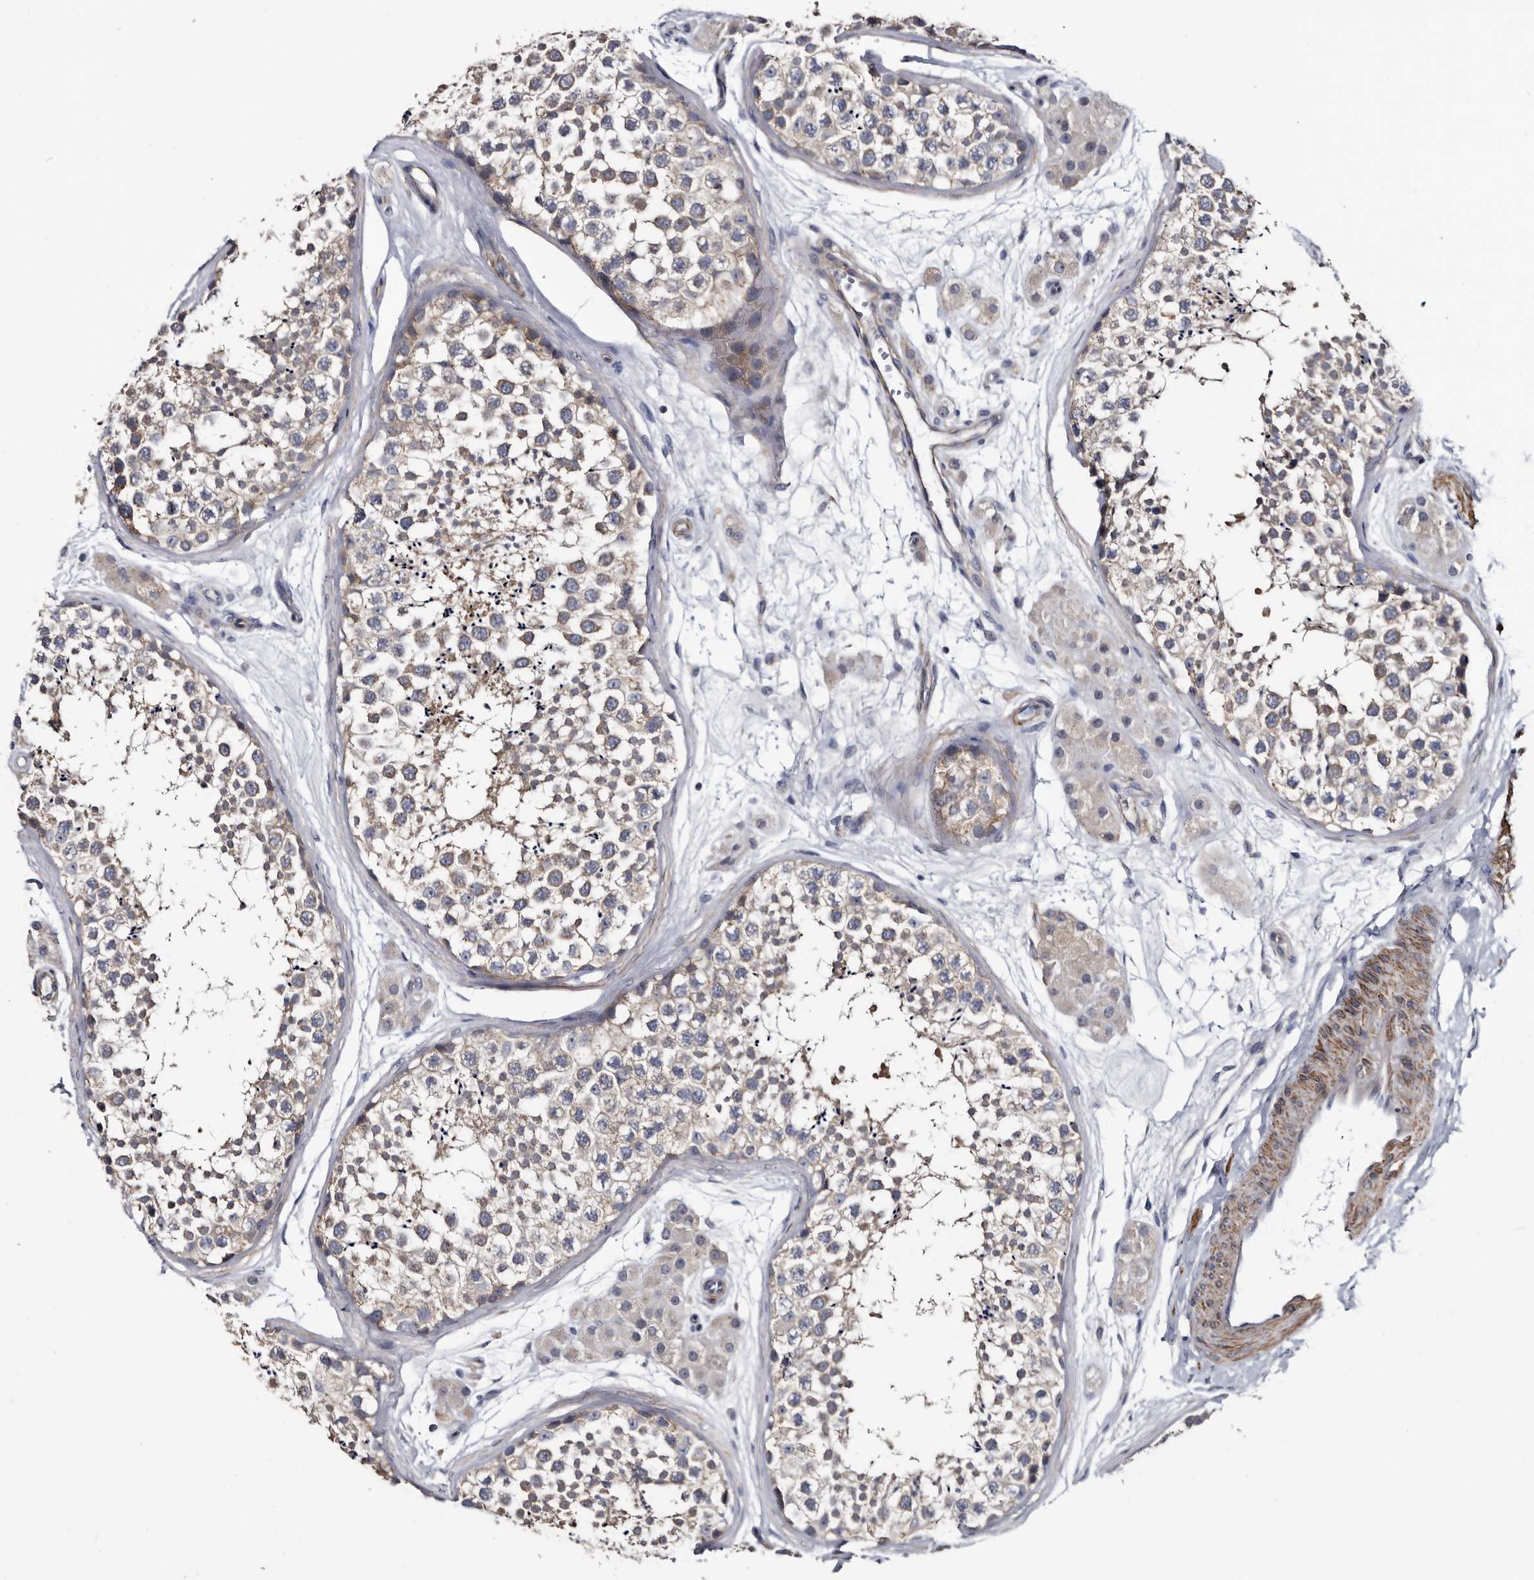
{"staining": {"intensity": "weak", "quantity": ">75%", "location": "cytoplasmic/membranous"}, "tissue": "testis", "cell_type": "Cells in seminiferous ducts", "image_type": "normal", "snomed": [{"axis": "morphology", "description": "Normal tissue, NOS"}, {"axis": "topography", "description": "Testis"}], "caption": "Immunohistochemistry (IHC) micrograph of benign testis: human testis stained using IHC displays low levels of weak protein expression localized specifically in the cytoplasmic/membranous of cells in seminiferous ducts, appearing as a cytoplasmic/membranous brown color.", "gene": "IARS1", "patient": {"sex": "male", "age": 56}}